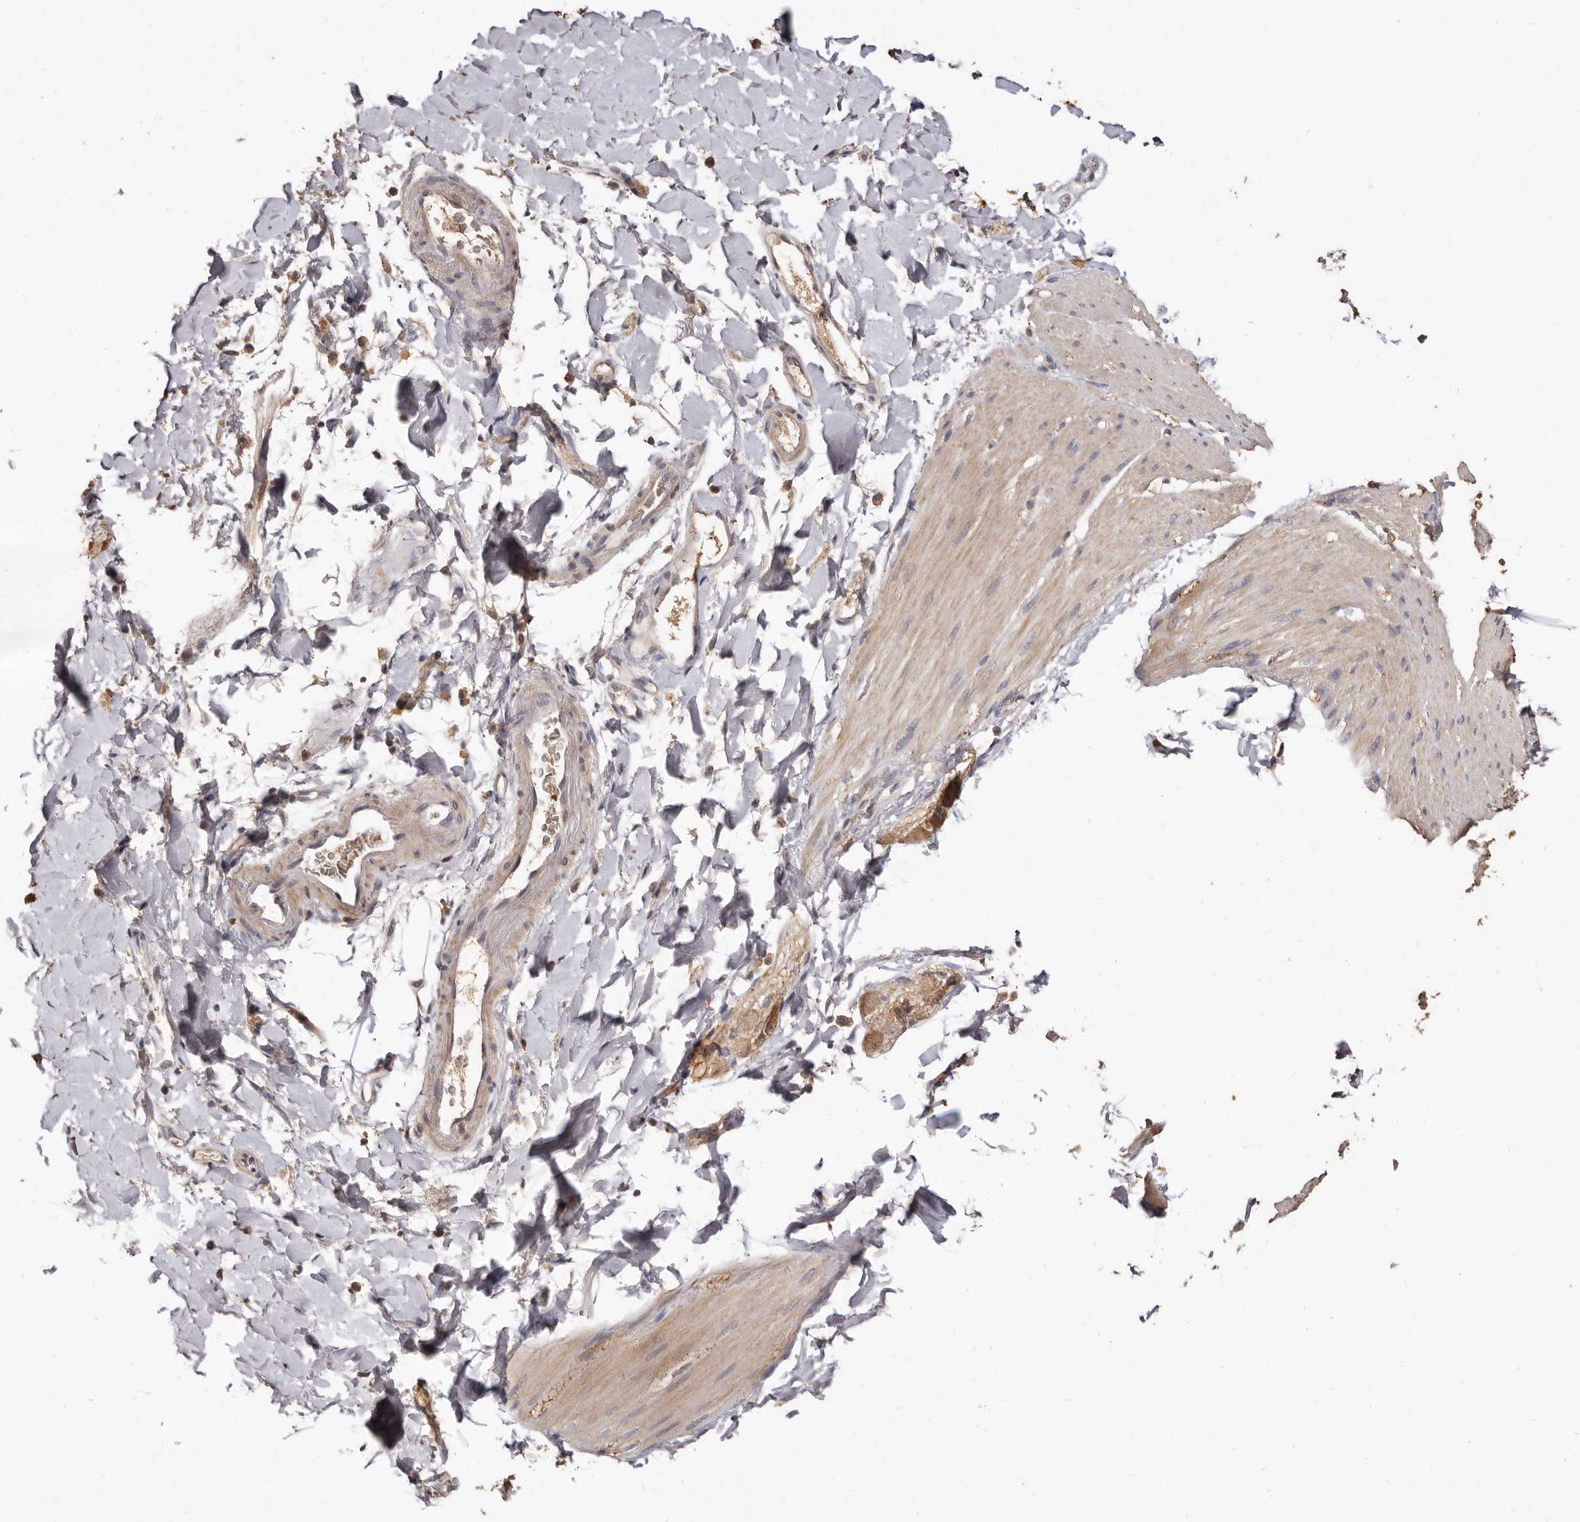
{"staining": {"intensity": "weak", "quantity": "25%-75%", "location": "cytoplasmic/membranous"}, "tissue": "smooth muscle", "cell_type": "Smooth muscle cells", "image_type": "normal", "snomed": [{"axis": "morphology", "description": "Normal tissue, NOS"}, {"axis": "topography", "description": "Smooth muscle"}, {"axis": "topography", "description": "Small intestine"}], "caption": "The image demonstrates a brown stain indicating the presence of a protein in the cytoplasmic/membranous of smooth muscle cells in smooth muscle. The staining was performed using DAB to visualize the protein expression in brown, while the nuclei were stained in blue with hematoxylin (Magnification: 20x).", "gene": "INAVA", "patient": {"sex": "female", "age": 84}}